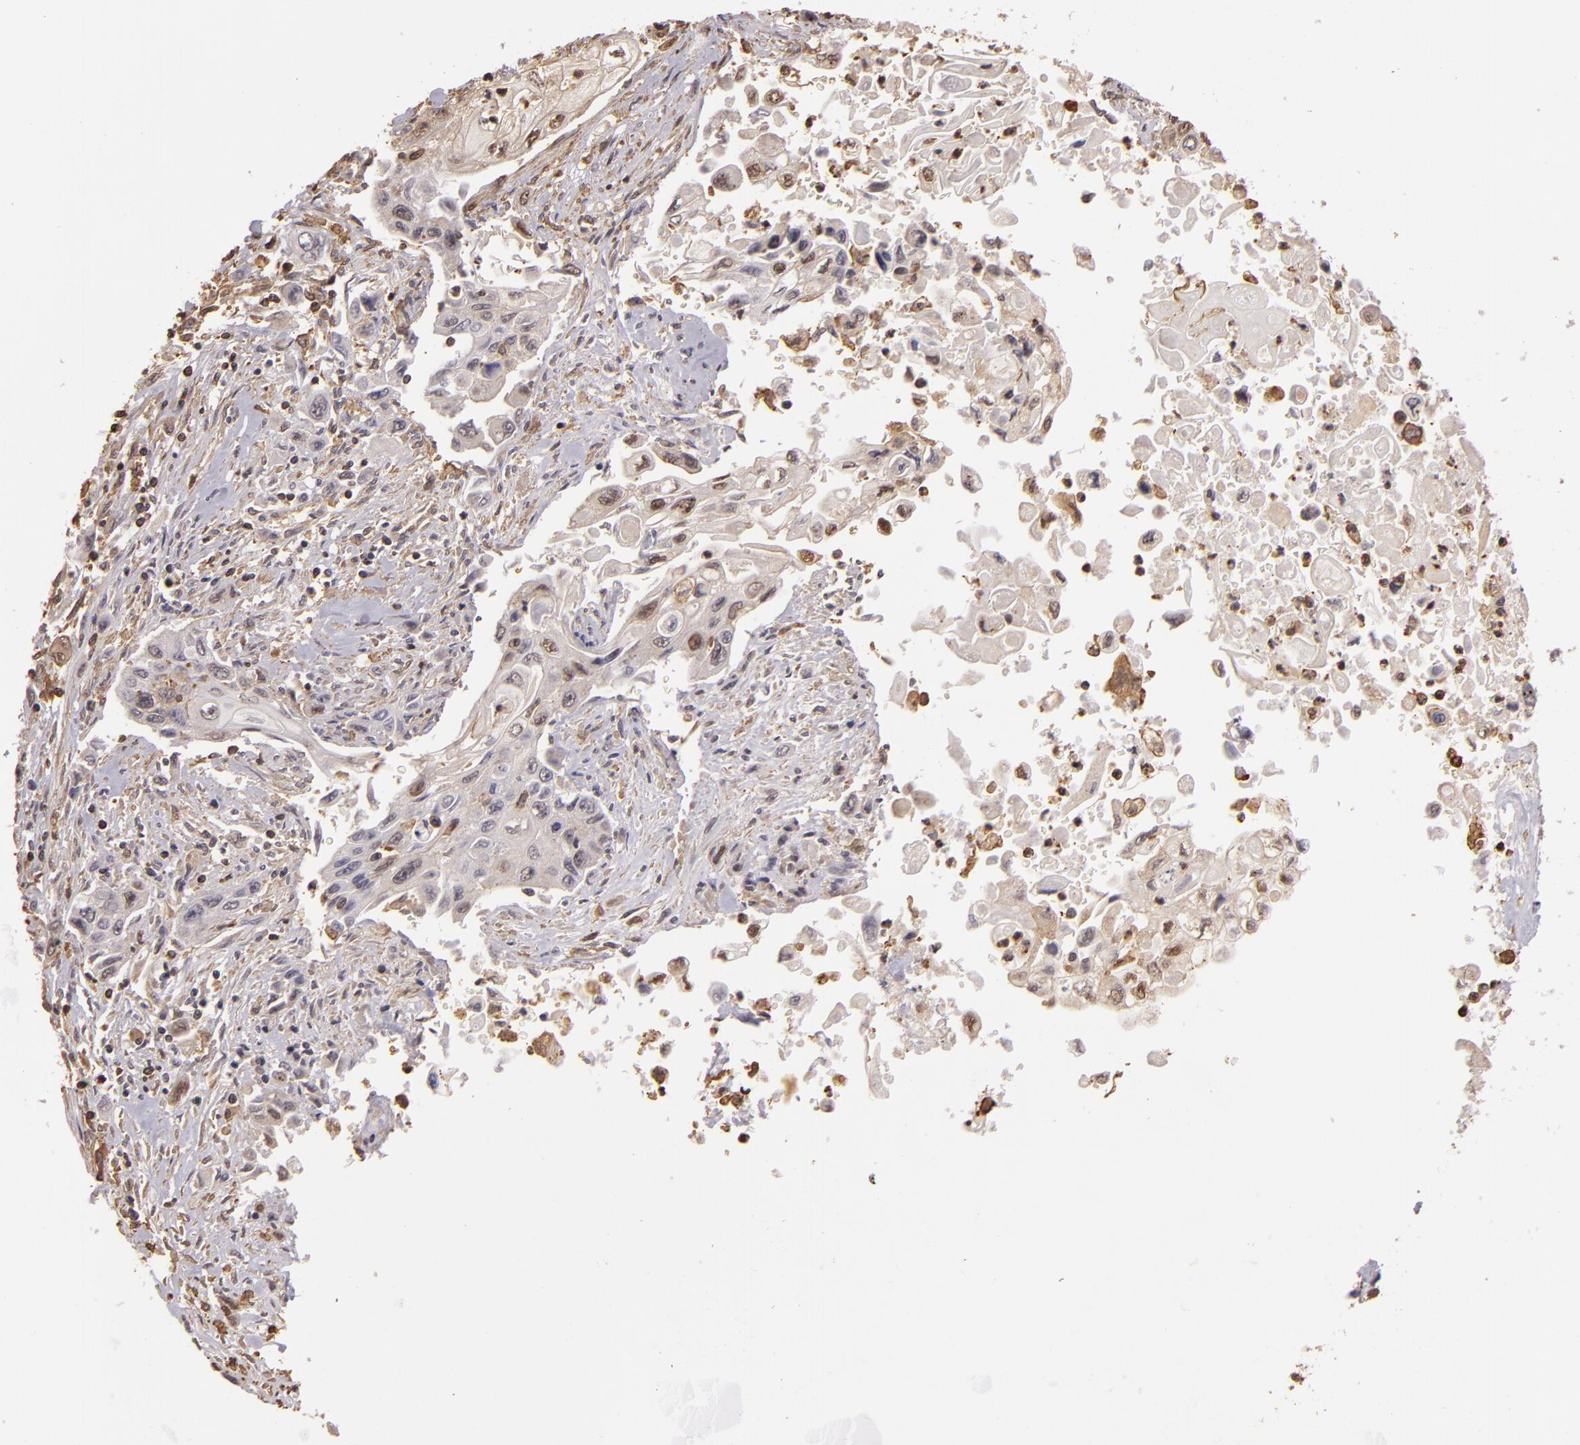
{"staining": {"intensity": "moderate", "quantity": "<25%", "location": "cytoplasmic/membranous,nuclear"}, "tissue": "pancreatic cancer", "cell_type": "Tumor cells", "image_type": "cancer", "snomed": [{"axis": "morphology", "description": "Adenocarcinoma, NOS"}, {"axis": "topography", "description": "Pancreas"}], "caption": "A histopathology image of human pancreatic adenocarcinoma stained for a protein exhibits moderate cytoplasmic/membranous and nuclear brown staining in tumor cells. (DAB IHC, brown staining for protein, blue staining for nuclei).", "gene": "ARPC2", "patient": {"sex": "male", "age": 70}}